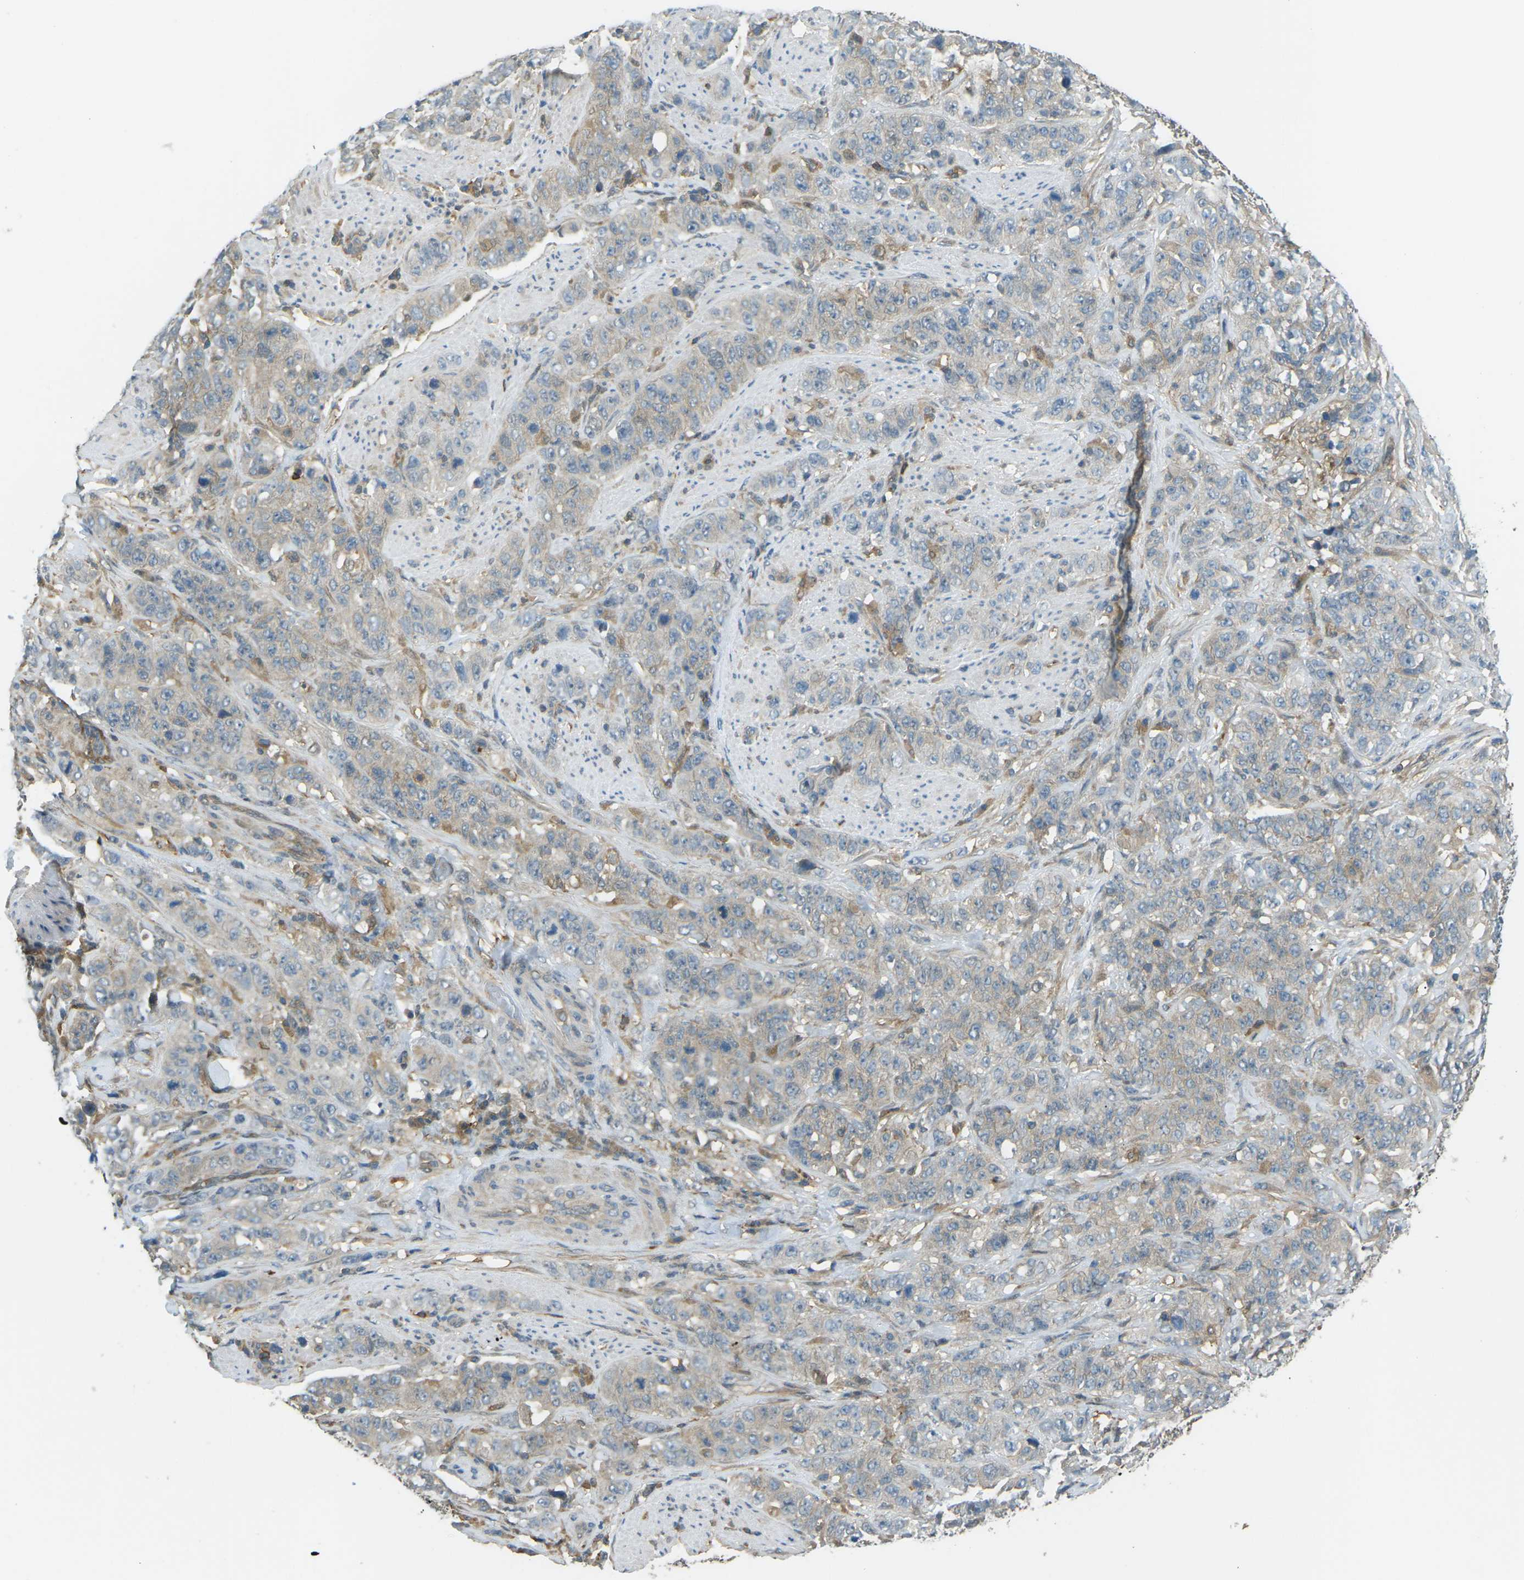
{"staining": {"intensity": "weak", "quantity": ">75%", "location": "cytoplasmic/membranous"}, "tissue": "stomach cancer", "cell_type": "Tumor cells", "image_type": "cancer", "snomed": [{"axis": "morphology", "description": "Adenocarcinoma, NOS"}, {"axis": "topography", "description": "Stomach"}], "caption": "This photomicrograph demonstrates immunohistochemistry staining of human stomach adenocarcinoma, with low weak cytoplasmic/membranous staining in approximately >75% of tumor cells.", "gene": "PIEZO2", "patient": {"sex": "male", "age": 48}}